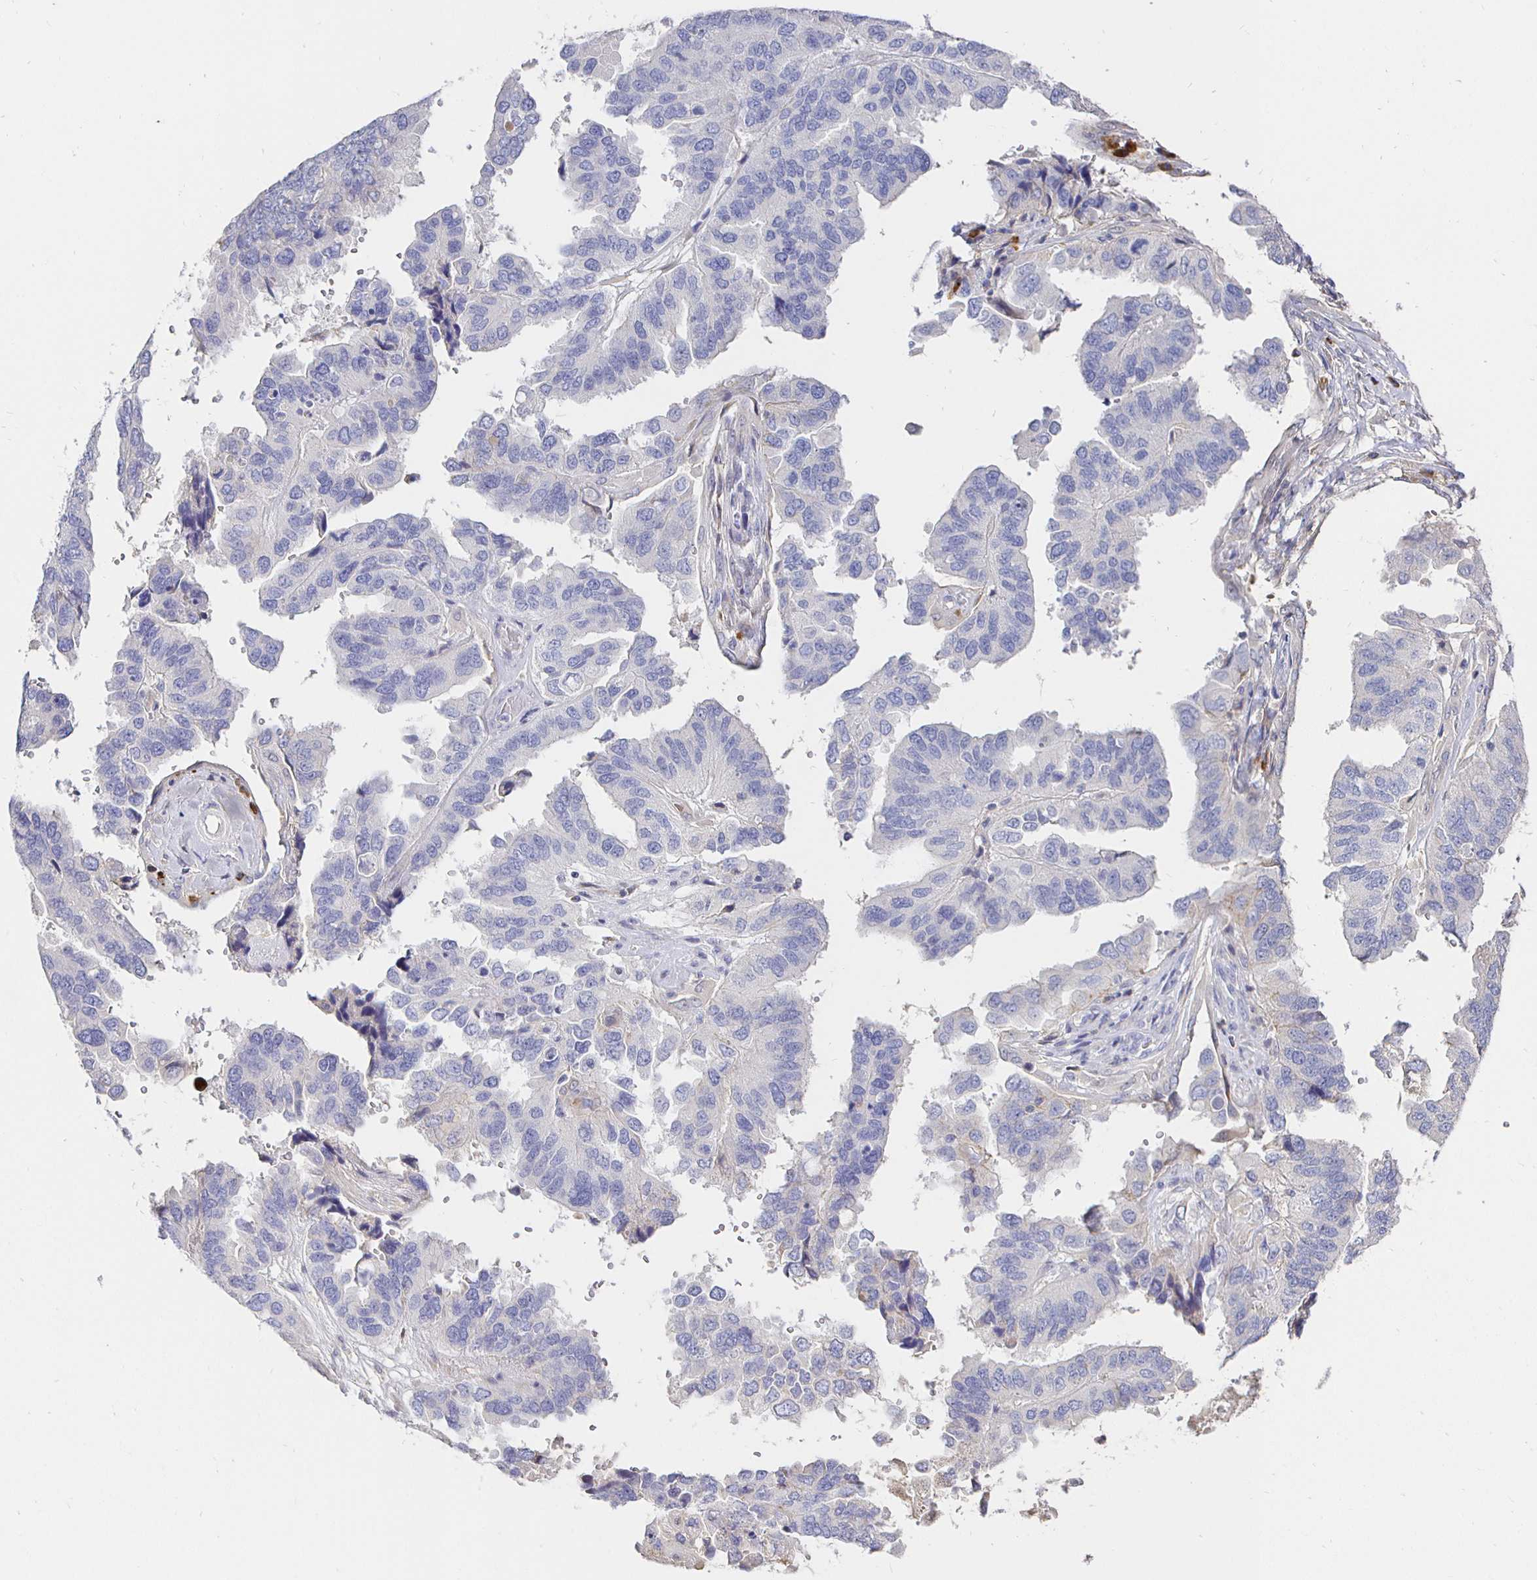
{"staining": {"intensity": "negative", "quantity": "none", "location": "none"}, "tissue": "ovarian cancer", "cell_type": "Tumor cells", "image_type": "cancer", "snomed": [{"axis": "morphology", "description": "Cystadenocarcinoma, serous, NOS"}, {"axis": "topography", "description": "Ovary"}], "caption": "DAB (3,3'-diaminobenzidine) immunohistochemical staining of human ovarian cancer shows no significant expression in tumor cells.", "gene": "CXCR3", "patient": {"sex": "female", "age": 79}}